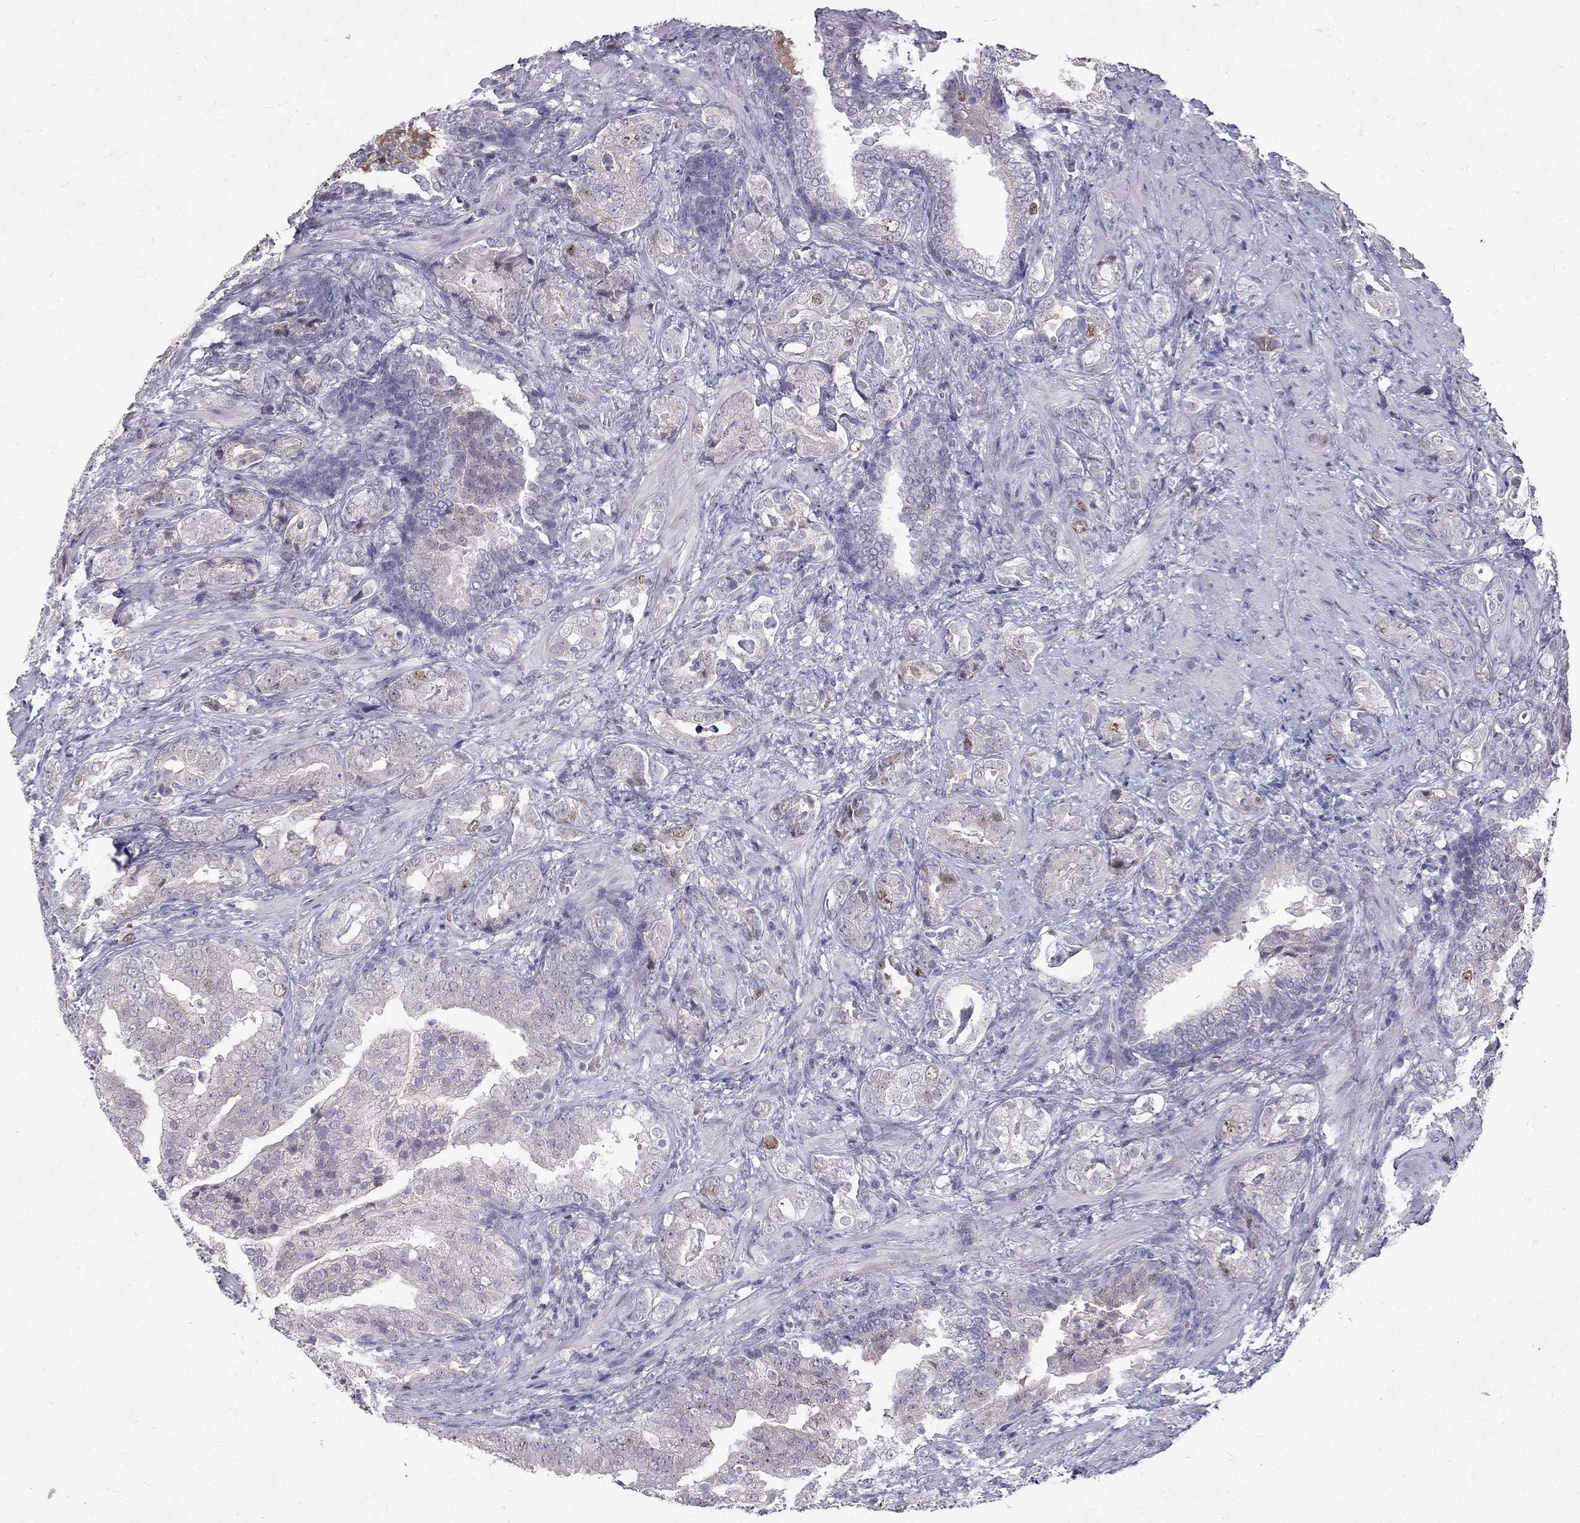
{"staining": {"intensity": "moderate", "quantity": "<25%", "location": "nuclear"}, "tissue": "prostate cancer", "cell_type": "Tumor cells", "image_type": "cancer", "snomed": [{"axis": "morphology", "description": "Adenocarcinoma, NOS"}, {"axis": "topography", "description": "Prostate"}], "caption": "High-power microscopy captured an immunohistochemistry photomicrograph of adenocarcinoma (prostate), revealing moderate nuclear expression in approximately <25% of tumor cells.", "gene": "UHRF1", "patient": {"sex": "male", "age": 57}}